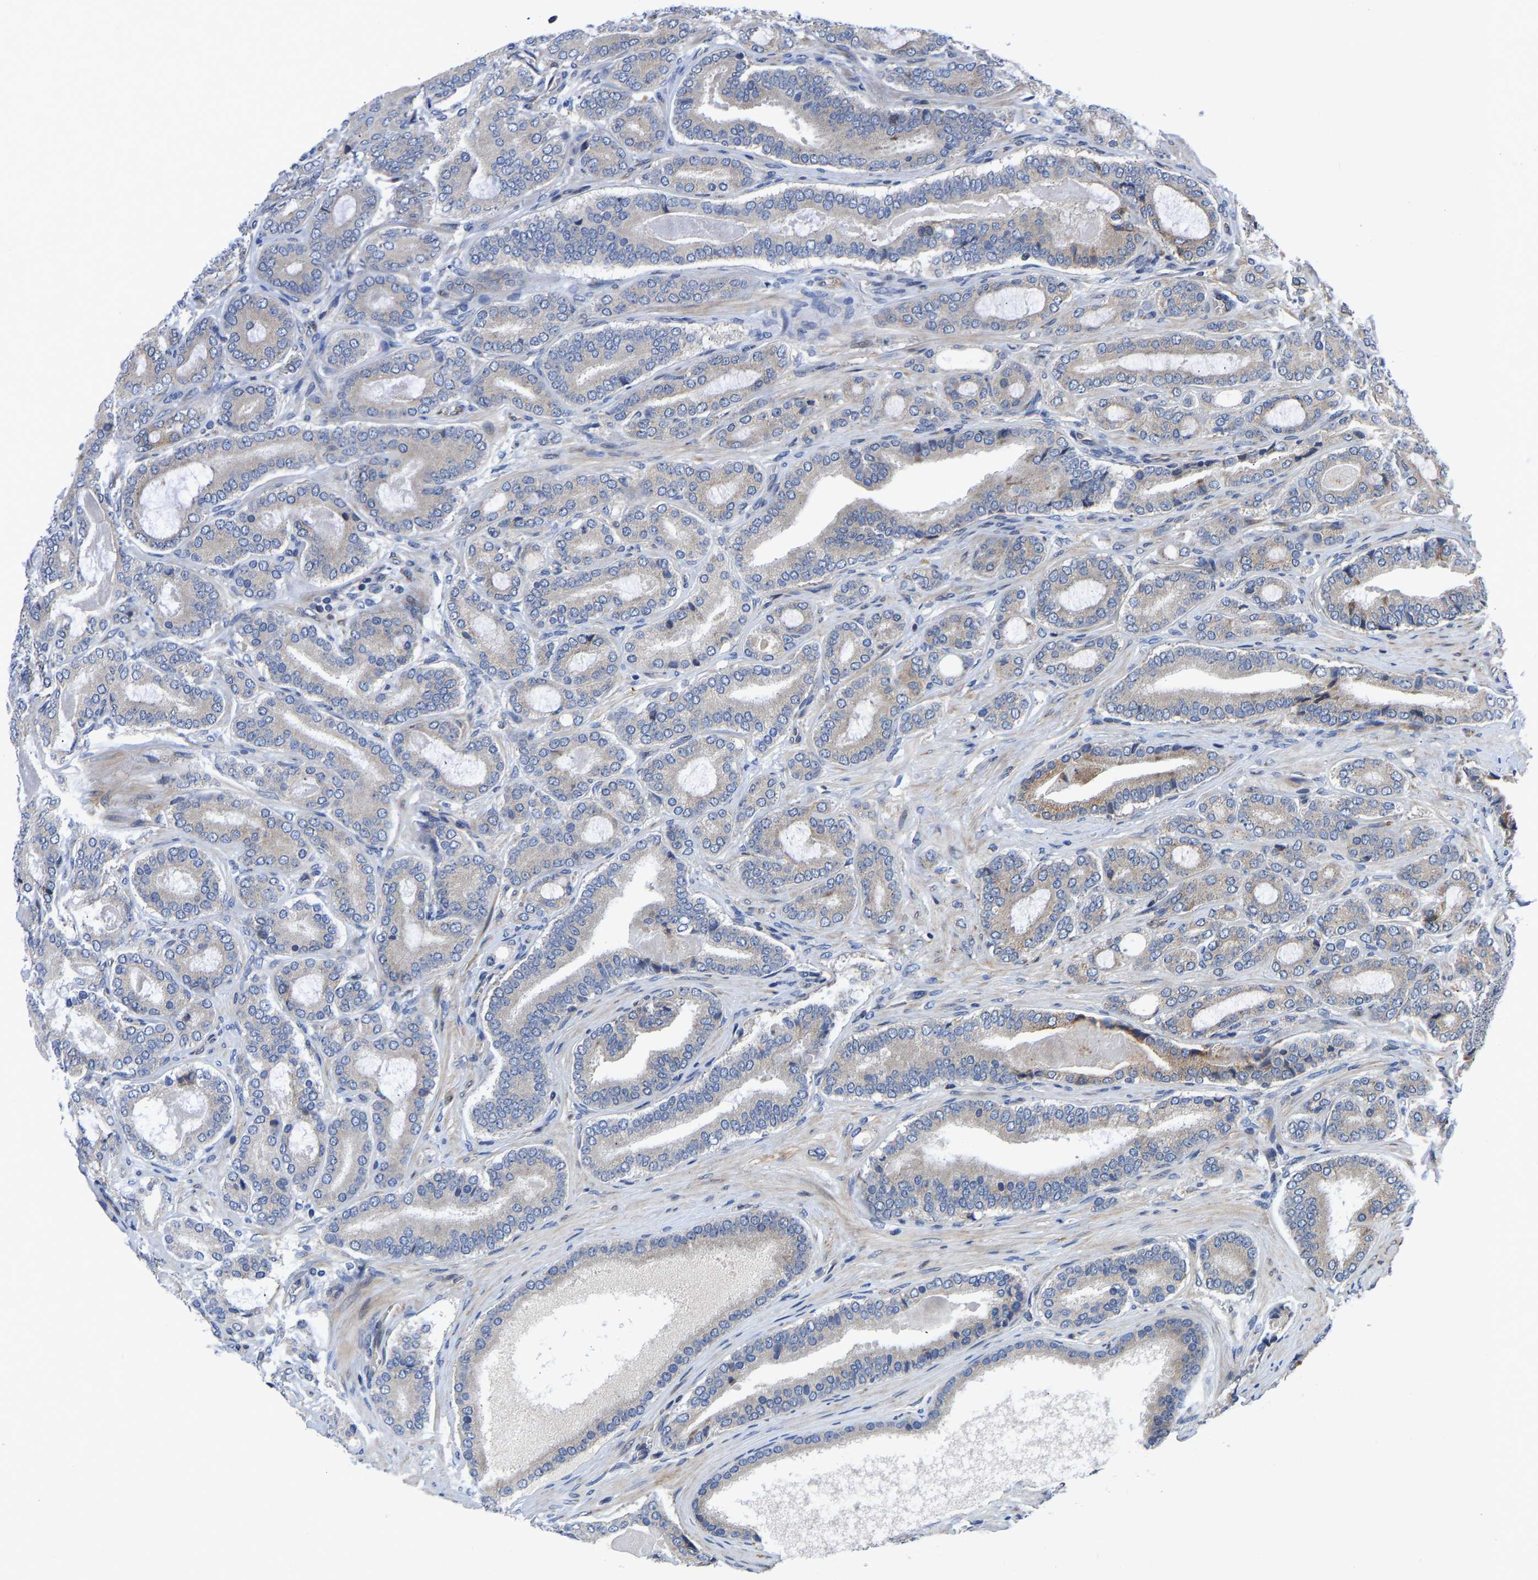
{"staining": {"intensity": "negative", "quantity": "none", "location": "none"}, "tissue": "prostate cancer", "cell_type": "Tumor cells", "image_type": "cancer", "snomed": [{"axis": "morphology", "description": "Adenocarcinoma, High grade"}, {"axis": "topography", "description": "Prostate"}], "caption": "Protein analysis of high-grade adenocarcinoma (prostate) displays no significant expression in tumor cells. The staining was performed using DAB (3,3'-diaminobenzidine) to visualize the protein expression in brown, while the nuclei were stained in blue with hematoxylin (Magnification: 20x).", "gene": "FRRS1", "patient": {"sex": "male", "age": 60}}